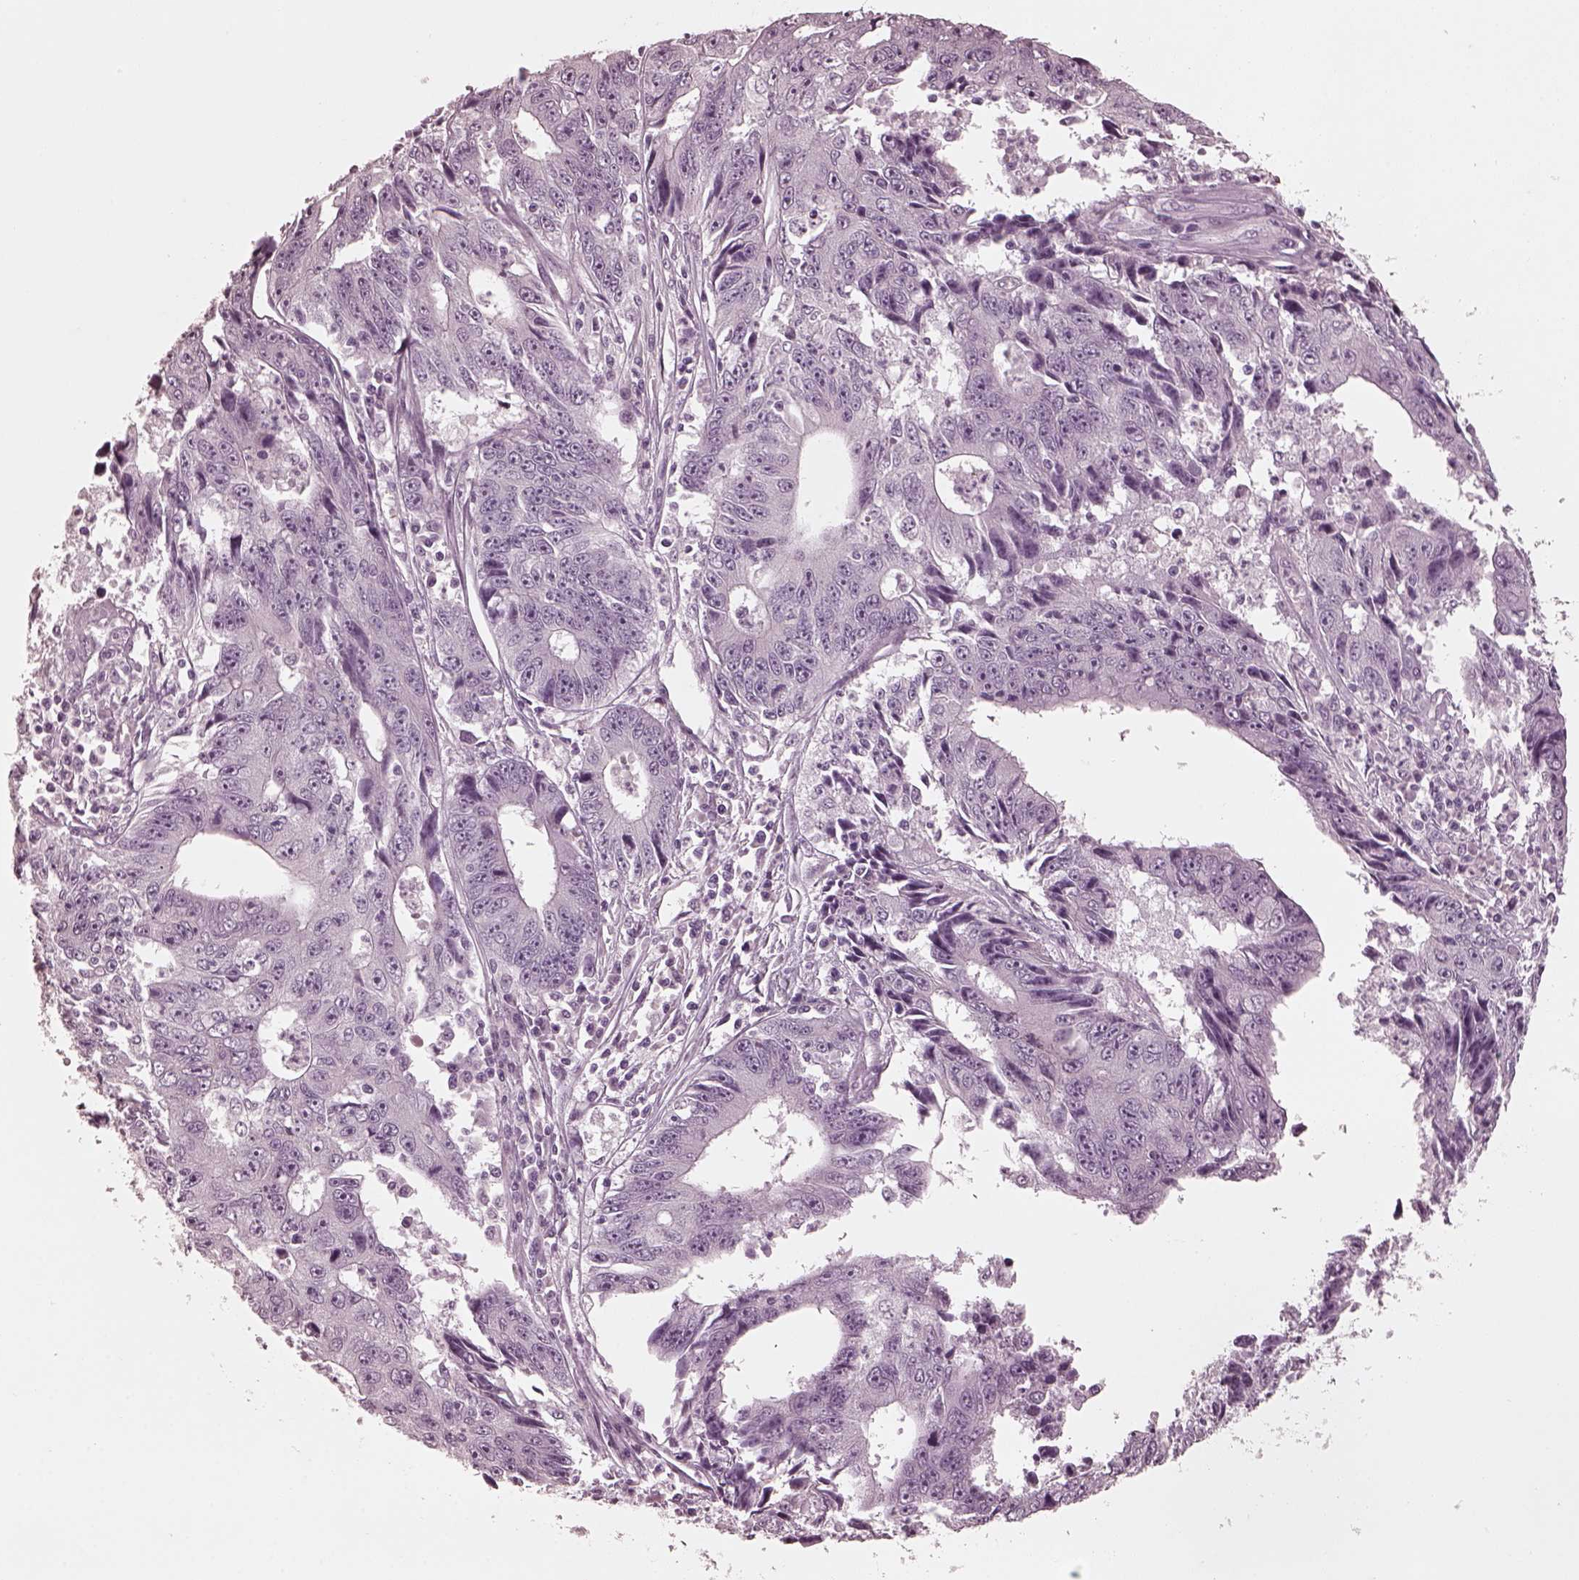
{"staining": {"intensity": "negative", "quantity": "none", "location": "none"}, "tissue": "liver cancer", "cell_type": "Tumor cells", "image_type": "cancer", "snomed": [{"axis": "morphology", "description": "Cholangiocarcinoma"}, {"axis": "topography", "description": "Liver"}], "caption": "Histopathology image shows no protein staining in tumor cells of cholangiocarcinoma (liver) tissue. (DAB immunohistochemistry, high magnification).", "gene": "CGA", "patient": {"sex": "male", "age": 65}}